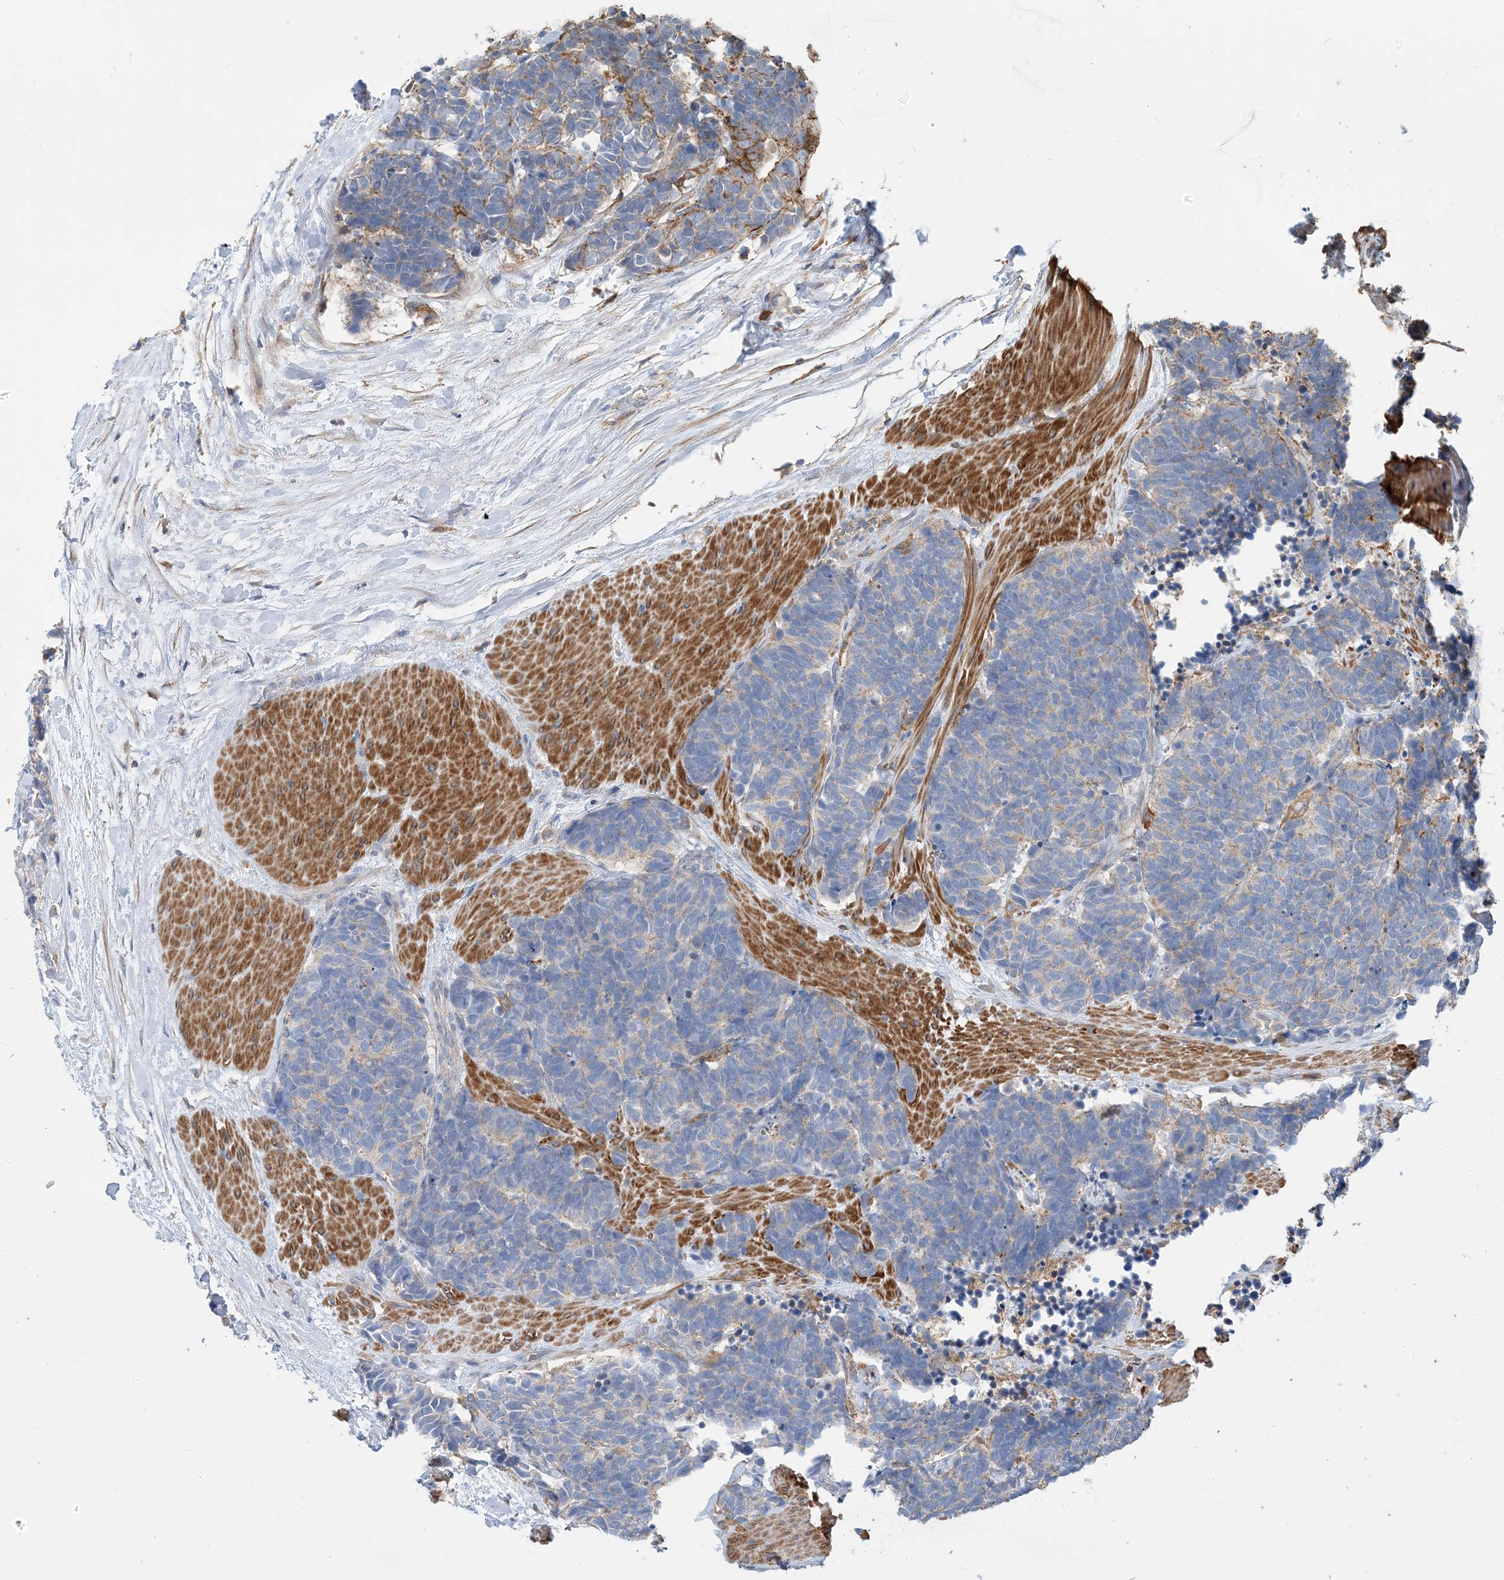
{"staining": {"intensity": "negative", "quantity": "none", "location": "none"}, "tissue": "carcinoid", "cell_type": "Tumor cells", "image_type": "cancer", "snomed": [{"axis": "morphology", "description": "Carcinoma, NOS"}, {"axis": "morphology", "description": "Carcinoid, malignant, NOS"}, {"axis": "topography", "description": "Urinary bladder"}], "caption": "IHC of carcinoma demonstrates no expression in tumor cells. The staining is performed using DAB (3,3'-diaminobenzidine) brown chromogen with nuclei counter-stained in using hematoxylin.", "gene": "PARVG", "patient": {"sex": "male", "age": 57}}